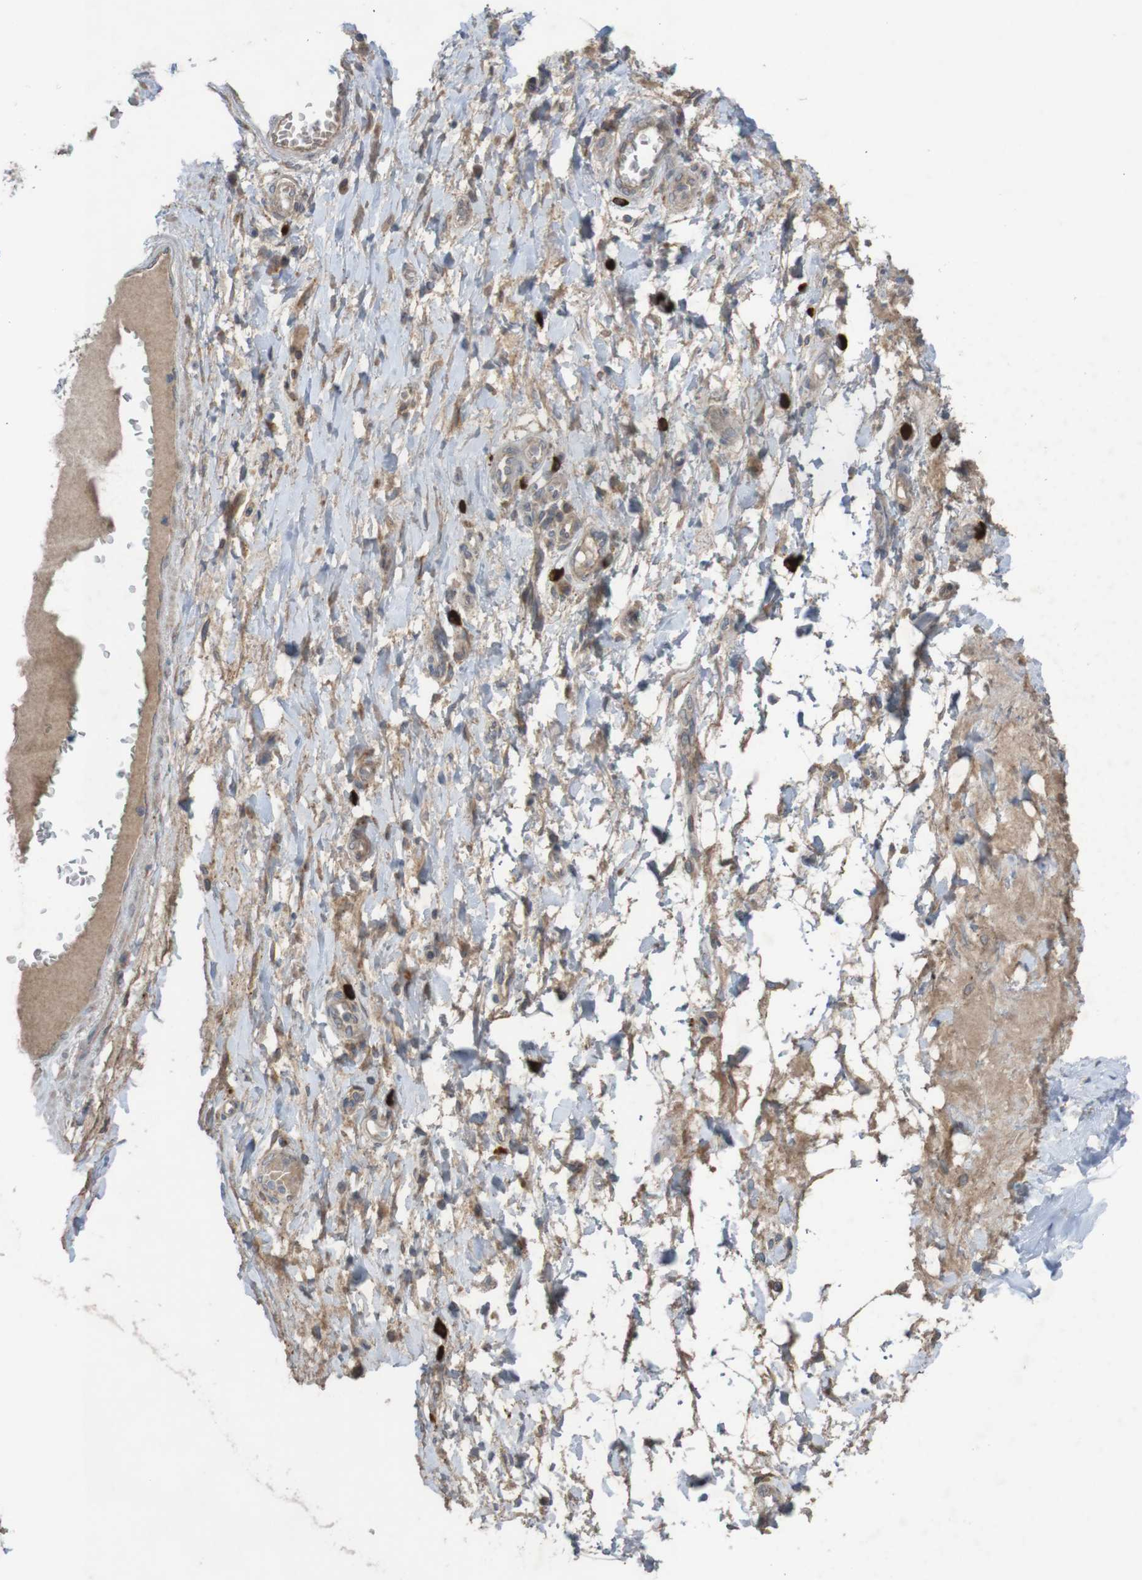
{"staining": {"intensity": "negative", "quantity": "none", "location": "none"}, "tissue": "adipose tissue", "cell_type": "Adipocytes", "image_type": "normal", "snomed": [{"axis": "morphology", "description": "Normal tissue, NOS"}, {"axis": "morphology", "description": "Adenocarcinoma, NOS"}, {"axis": "topography", "description": "Esophagus"}], "caption": "Immunohistochemical staining of unremarkable human adipose tissue reveals no significant expression in adipocytes.", "gene": "B3GAT2", "patient": {"sex": "male", "age": 62}}